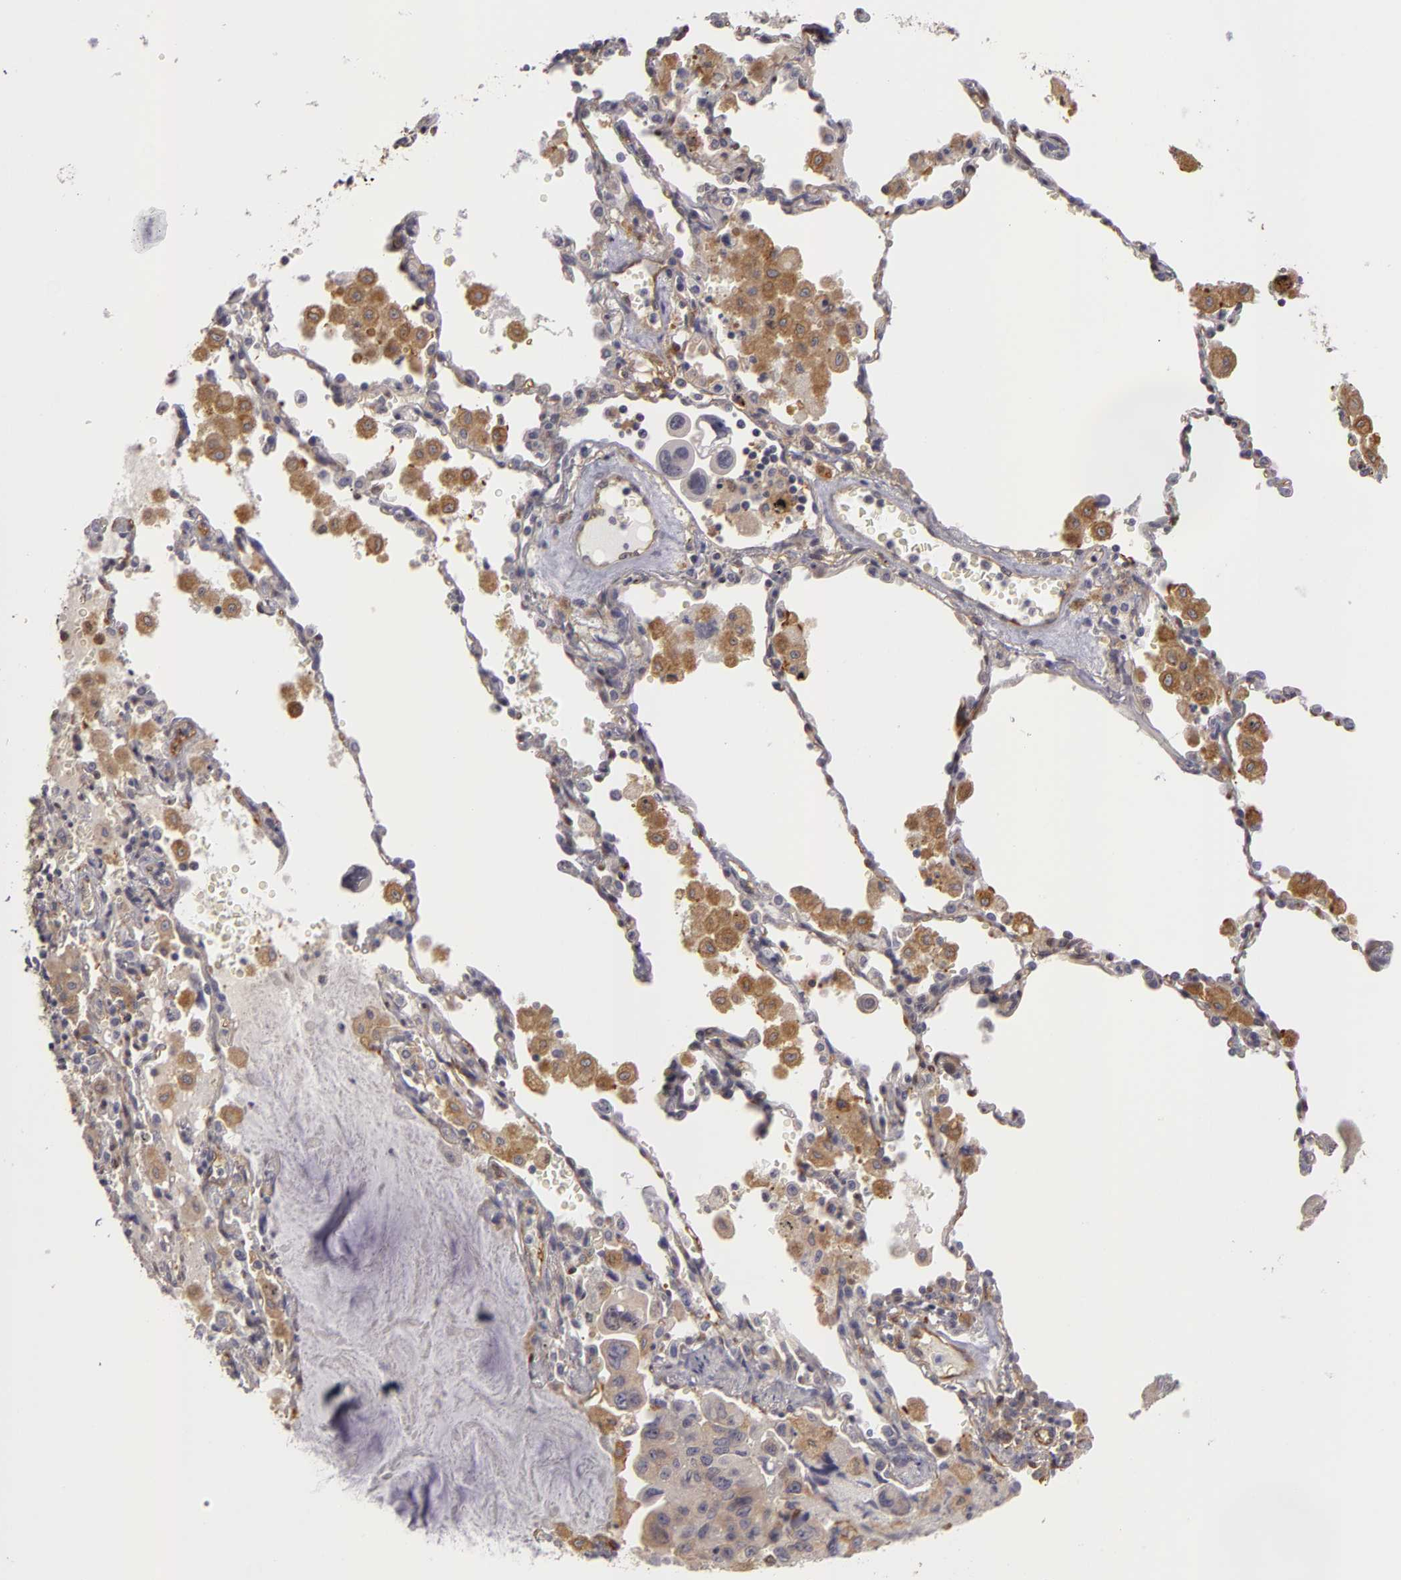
{"staining": {"intensity": "weak", "quantity": "<25%", "location": "cytoplasmic/membranous"}, "tissue": "lung cancer", "cell_type": "Tumor cells", "image_type": "cancer", "snomed": [{"axis": "morphology", "description": "Adenocarcinoma, NOS"}, {"axis": "topography", "description": "Lung"}], "caption": "Tumor cells are negative for brown protein staining in lung cancer (adenocarcinoma). (DAB immunohistochemistry visualized using brightfield microscopy, high magnification).", "gene": "ZNF229", "patient": {"sex": "male", "age": 64}}